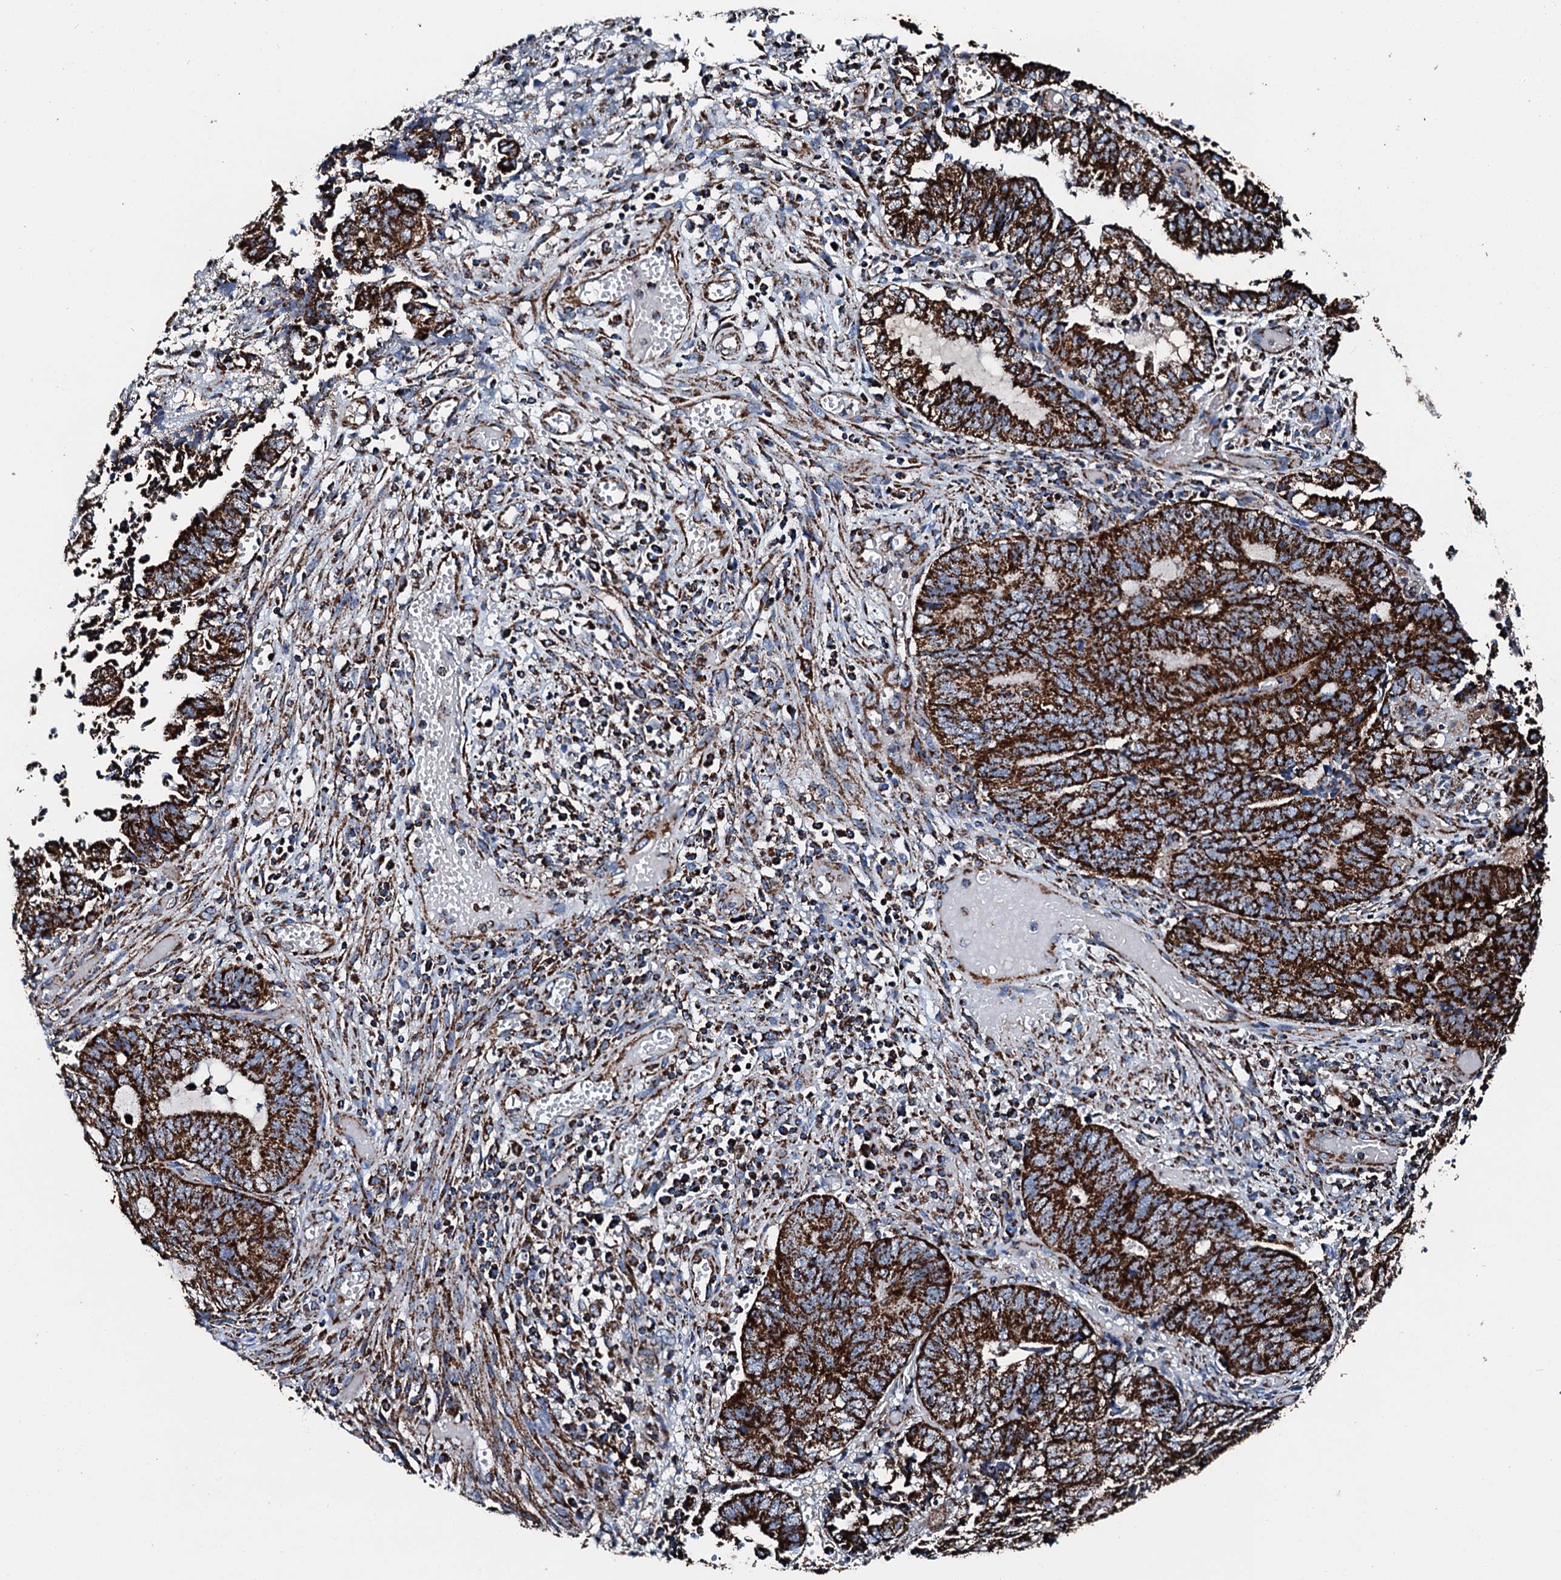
{"staining": {"intensity": "strong", "quantity": ">75%", "location": "cytoplasmic/membranous"}, "tissue": "endometrial cancer", "cell_type": "Tumor cells", "image_type": "cancer", "snomed": [{"axis": "morphology", "description": "Adenocarcinoma, NOS"}, {"axis": "topography", "description": "Uterus"}, {"axis": "topography", "description": "Endometrium"}], "caption": "Approximately >75% of tumor cells in adenocarcinoma (endometrial) demonstrate strong cytoplasmic/membranous protein expression as visualized by brown immunohistochemical staining.", "gene": "HADH", "patient": {"sex": "female", "age": 70}}